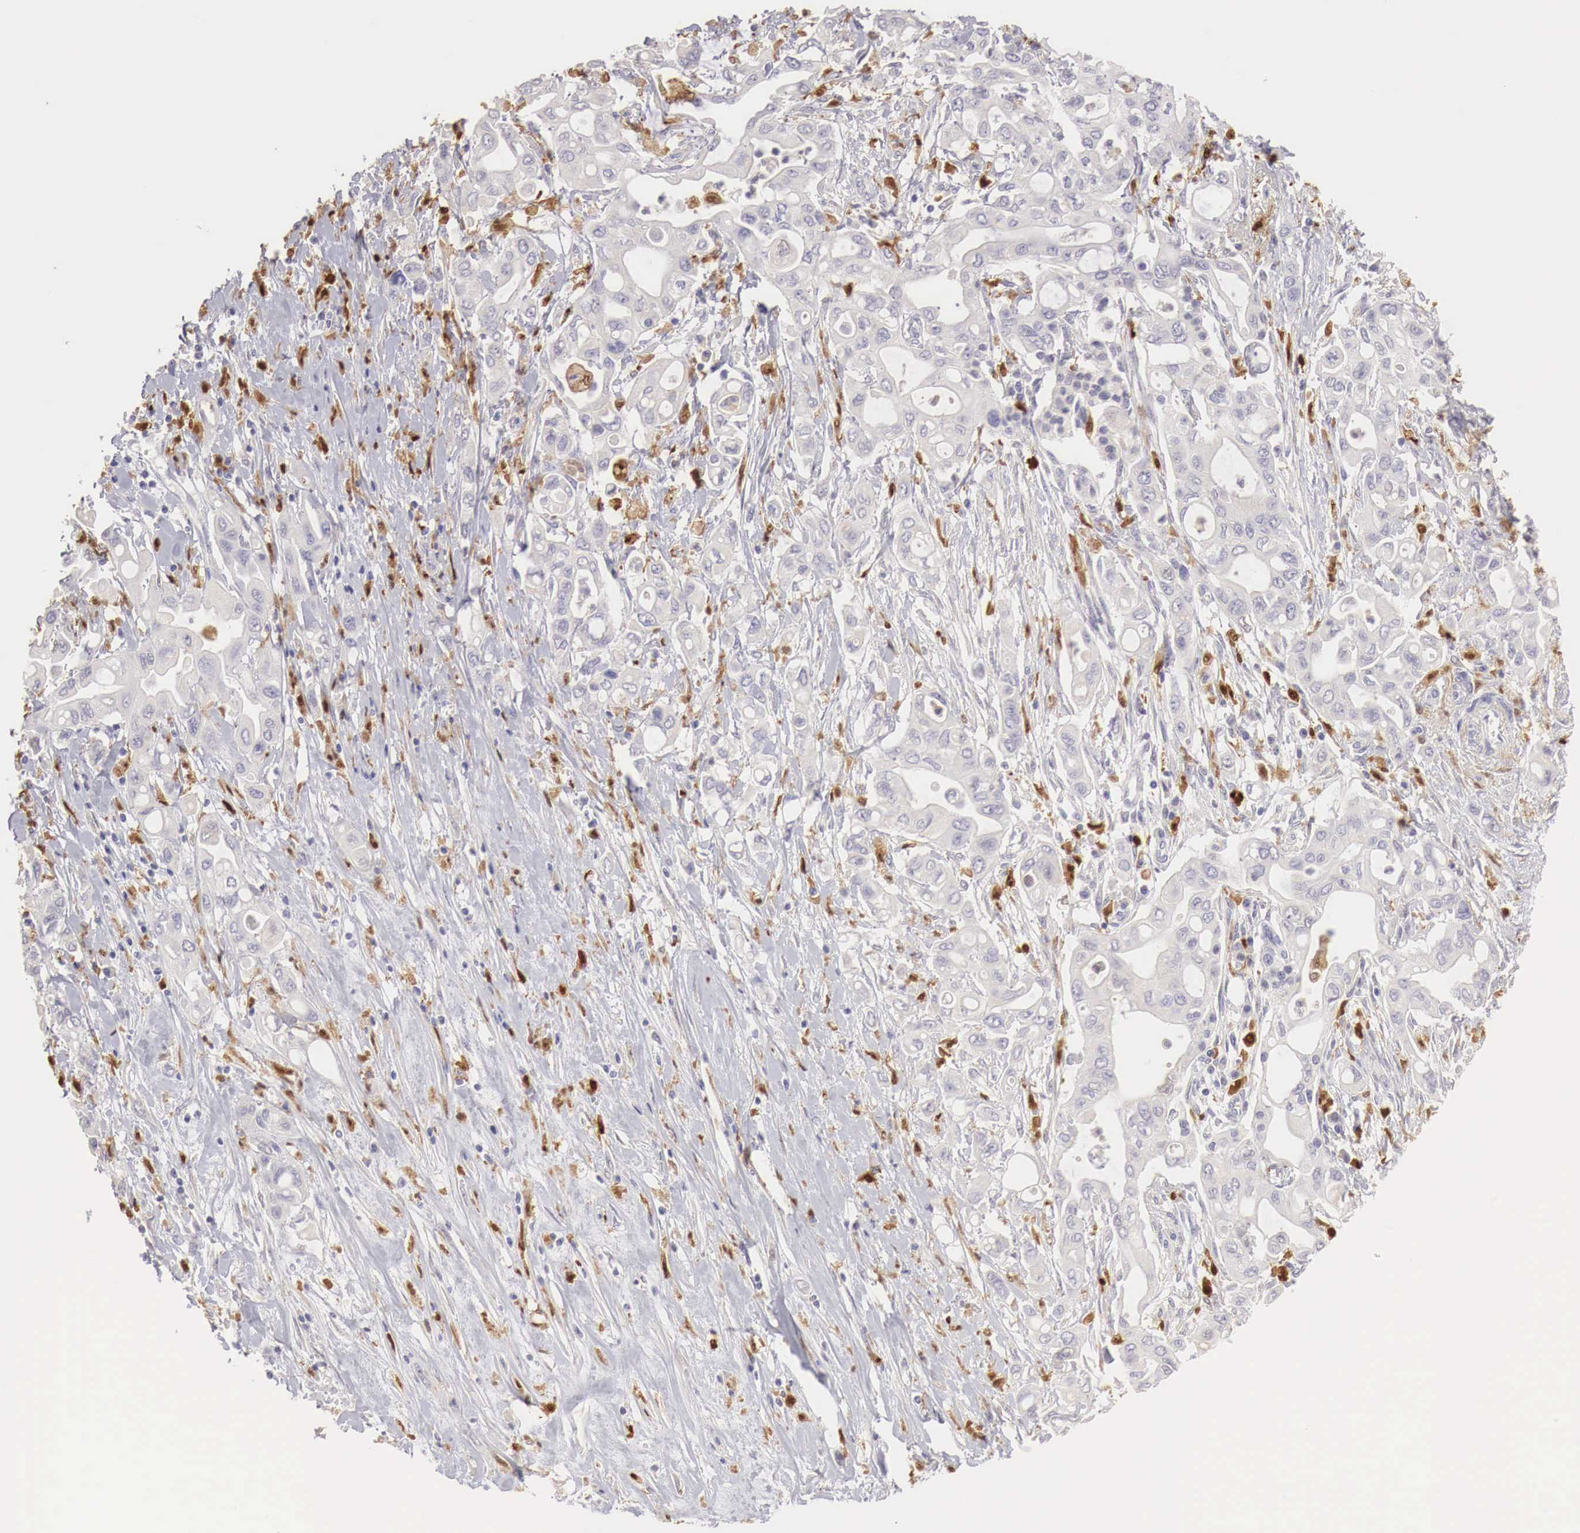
{"staining": {"intensity": "negative", "quantity": "none", "location": "none"}, "tissue": "pancreatic cancer", "cell_type": "Tumor cells", "image_type": "cancer", "snomed": [{"axis": "morphology", "description": "Adenocarcinoma, NOS"}, {"axis": "topography", "description": "Pancreas"}], "caption": "Human pancreatic cancer stained for a protein using immunohistochemistry shows no expression in tumor cells.", "gene": "RENBP", "patient": {"sex": "female", "age": 57}}